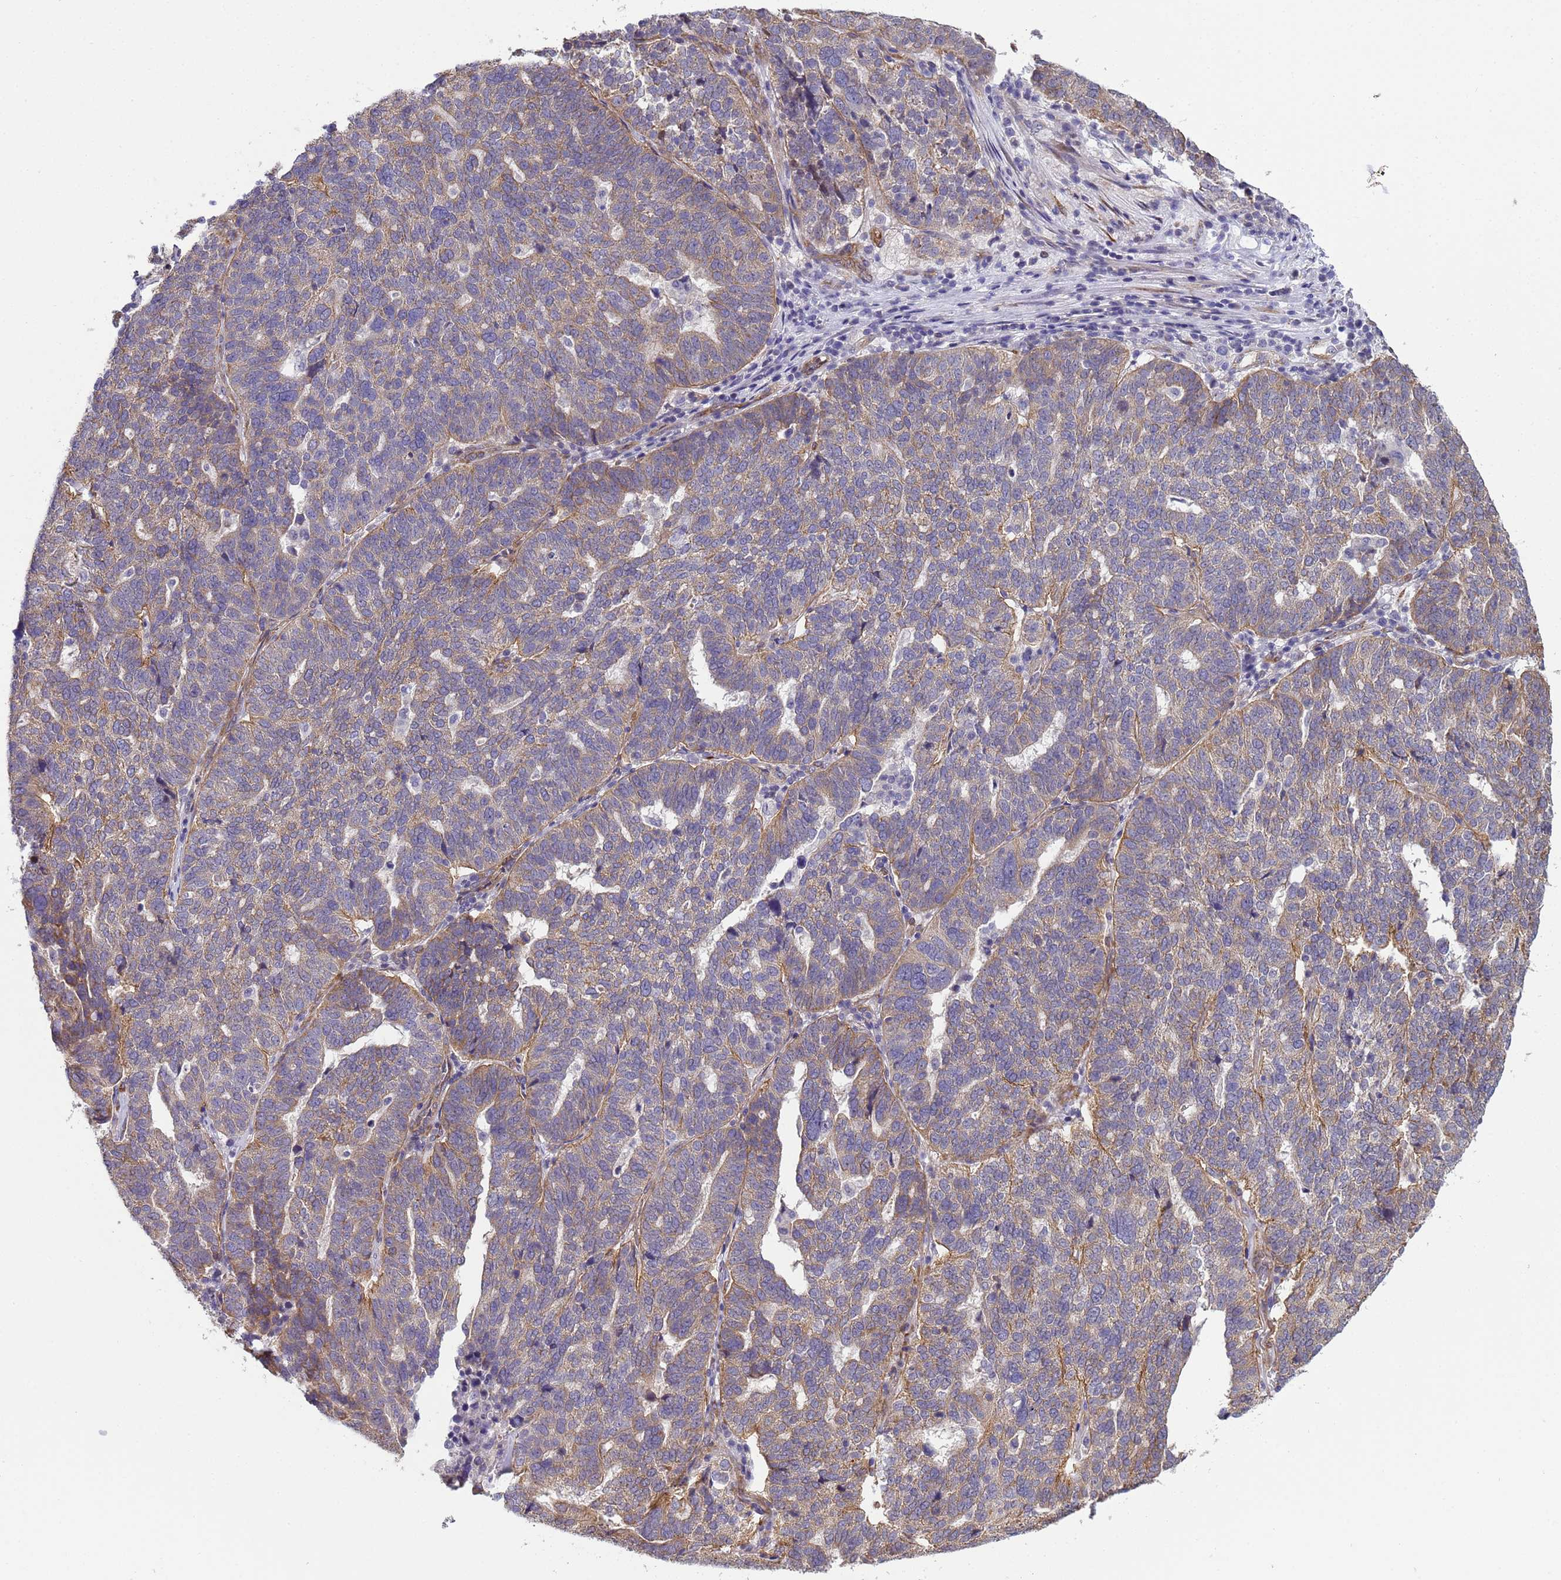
{"staining": {"intensity": "weak", "quantity": "25%-75%", "location": "cytoplasmic/membranous"}, "tissue": "ovarian cancer", "cell_type": "Tumor cells", "image_type": "cancer", "snomed": [{"axis": "morphology", "description": "Cystadenocarcinoma, serous, NOS"}, {"axis": "topography", "description": "Ovary"}], "caption": "A high-resolution image shows immunohistochemistry staining of ovarian cancer, which shows weak cytoplasmic/membranous positivity in approximately 25%-75% of tumor cells.", "gene": "ITGB4", "patient": {"sex": "female", "age": 59}}